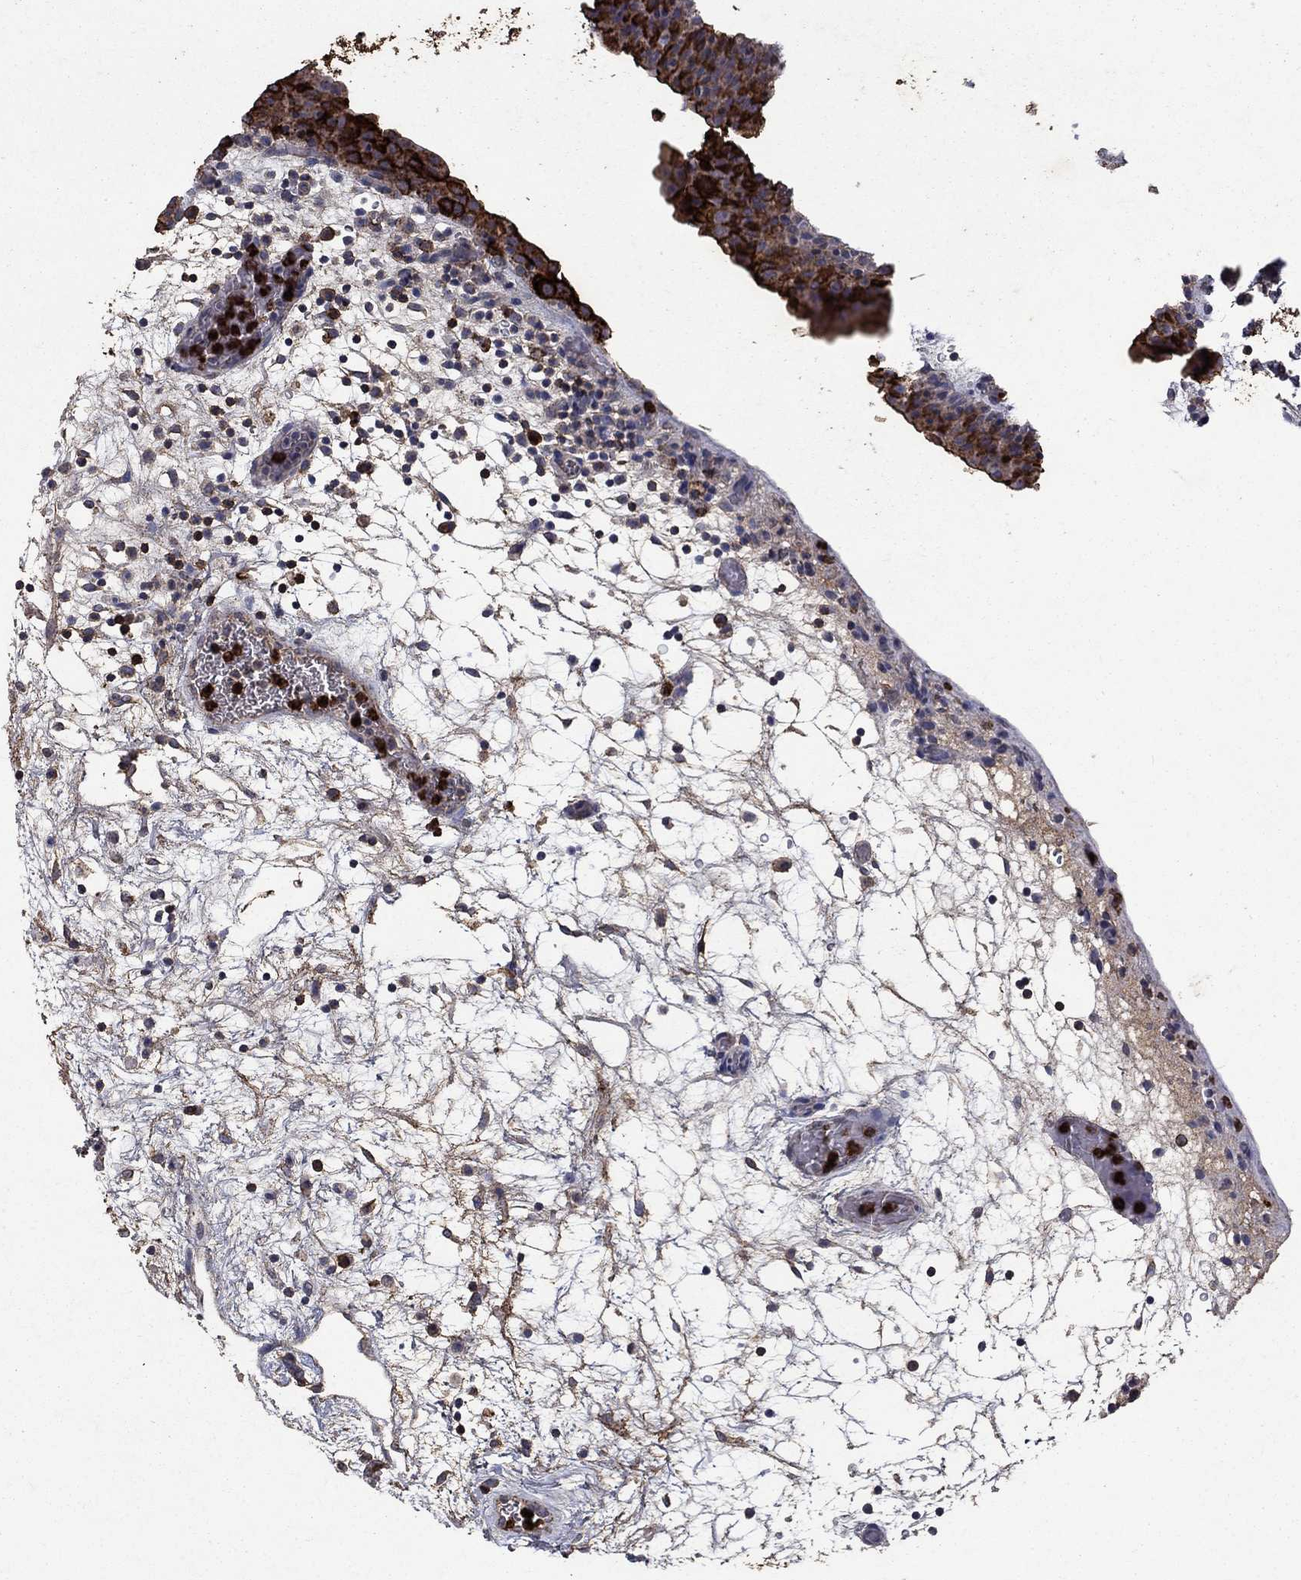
{"staining": {"intensity": "strong", "quantity": "25%-75%", "location": "cytoplasmic/membranous"}, "tissue": "urinary bladder", "cell_type": "Urothelial cells", "image_type": "normal", "snomed": [{"axis": "morphology", "description": "Normal tissue, NOS"}, {"axis": "topography", "description": "Urinary bladder"}], "caption": "This histopathology image demonstrates normal urinary bladder stained with immunohistochemistry (IHC) to label a protein in brown. The cytoplasmic/membranous of urothelial cells show strong positivity for the protein. Nuclei are counter-stained blue.", "gene": "CD24", "patient": {"sex": "male", "age": 37}}